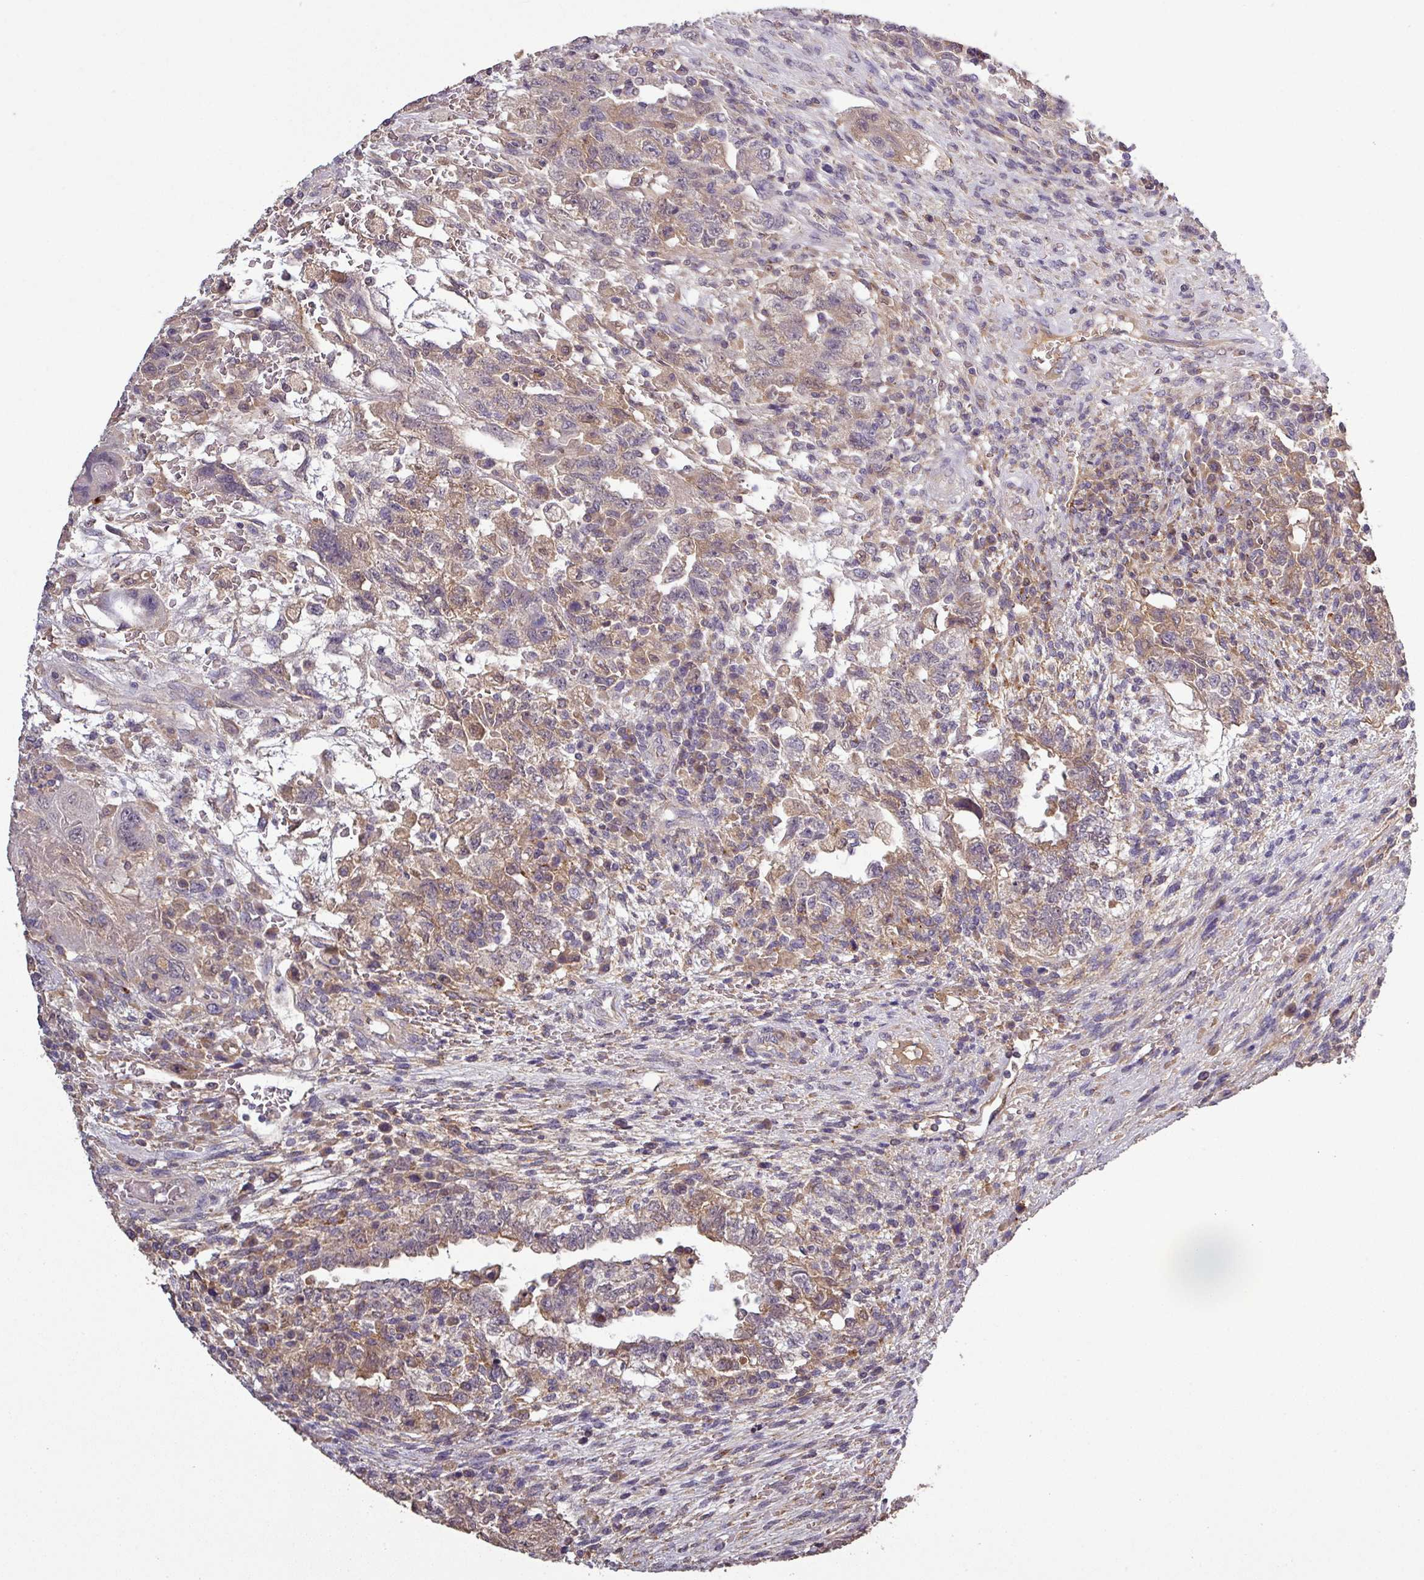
{"staining": {"intensity": "moderate", "quantity": "<25%", "location": "cytoplasmic/membranous"}, "tissue": "testis cancer", "cell_type": "Tumor cells", "image_type": "cancer", "snomed": [{"axis": "morphology", "description": "Carcinoma, Embryonal, NOS"}, {"axis": "topography", "description": "Testis"}], "caption": "A brown stain labels moderate cytoplasmic/membranous expression of a protein in human testis cancer (embryonal carcinoma) tumor cells. (DAB IHC with brightfield microscopy, high magnification).", "gene": "ISLR", "patient": {"sex": "male", "age": 26}}